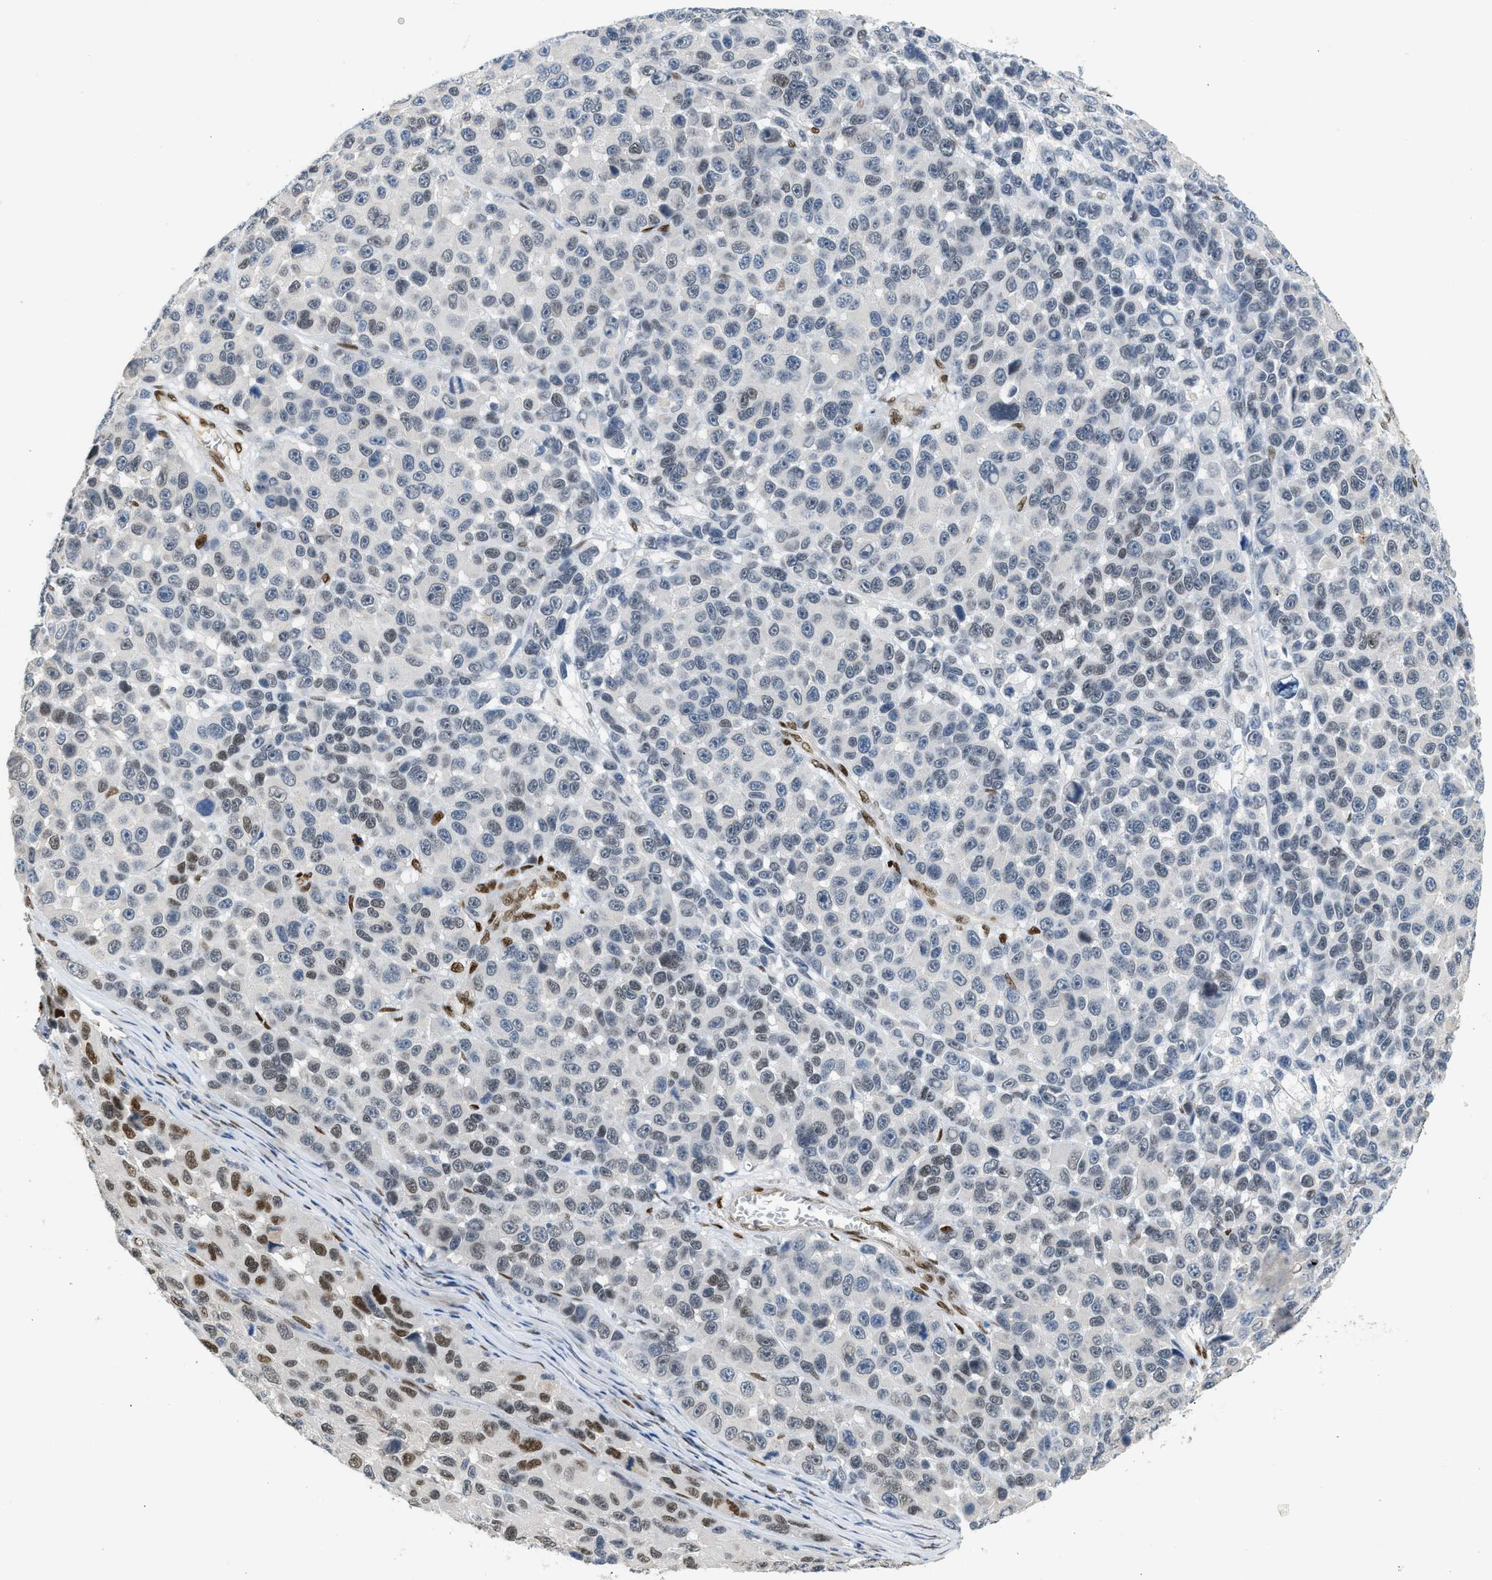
{"staining": {"intensity": "moderate", "quantity": "25%-75%", "location": "nuclear"}, "tissue": "melanoma", "cell_type": "Tumor cells", "image_type": "cancer", "snomed": [{"axis": "morphology", "description": "Malignant melanoma, NOS"}, {"axis": "topography", "description": "Skin"}], "caption": "Moderate nuclear staining for a protein is appreciated in about 25%-75% of tumor cells of melanoma using IHC.", "gene": "ZBTB20", "patient": {"sex": "male", "age": 53}}